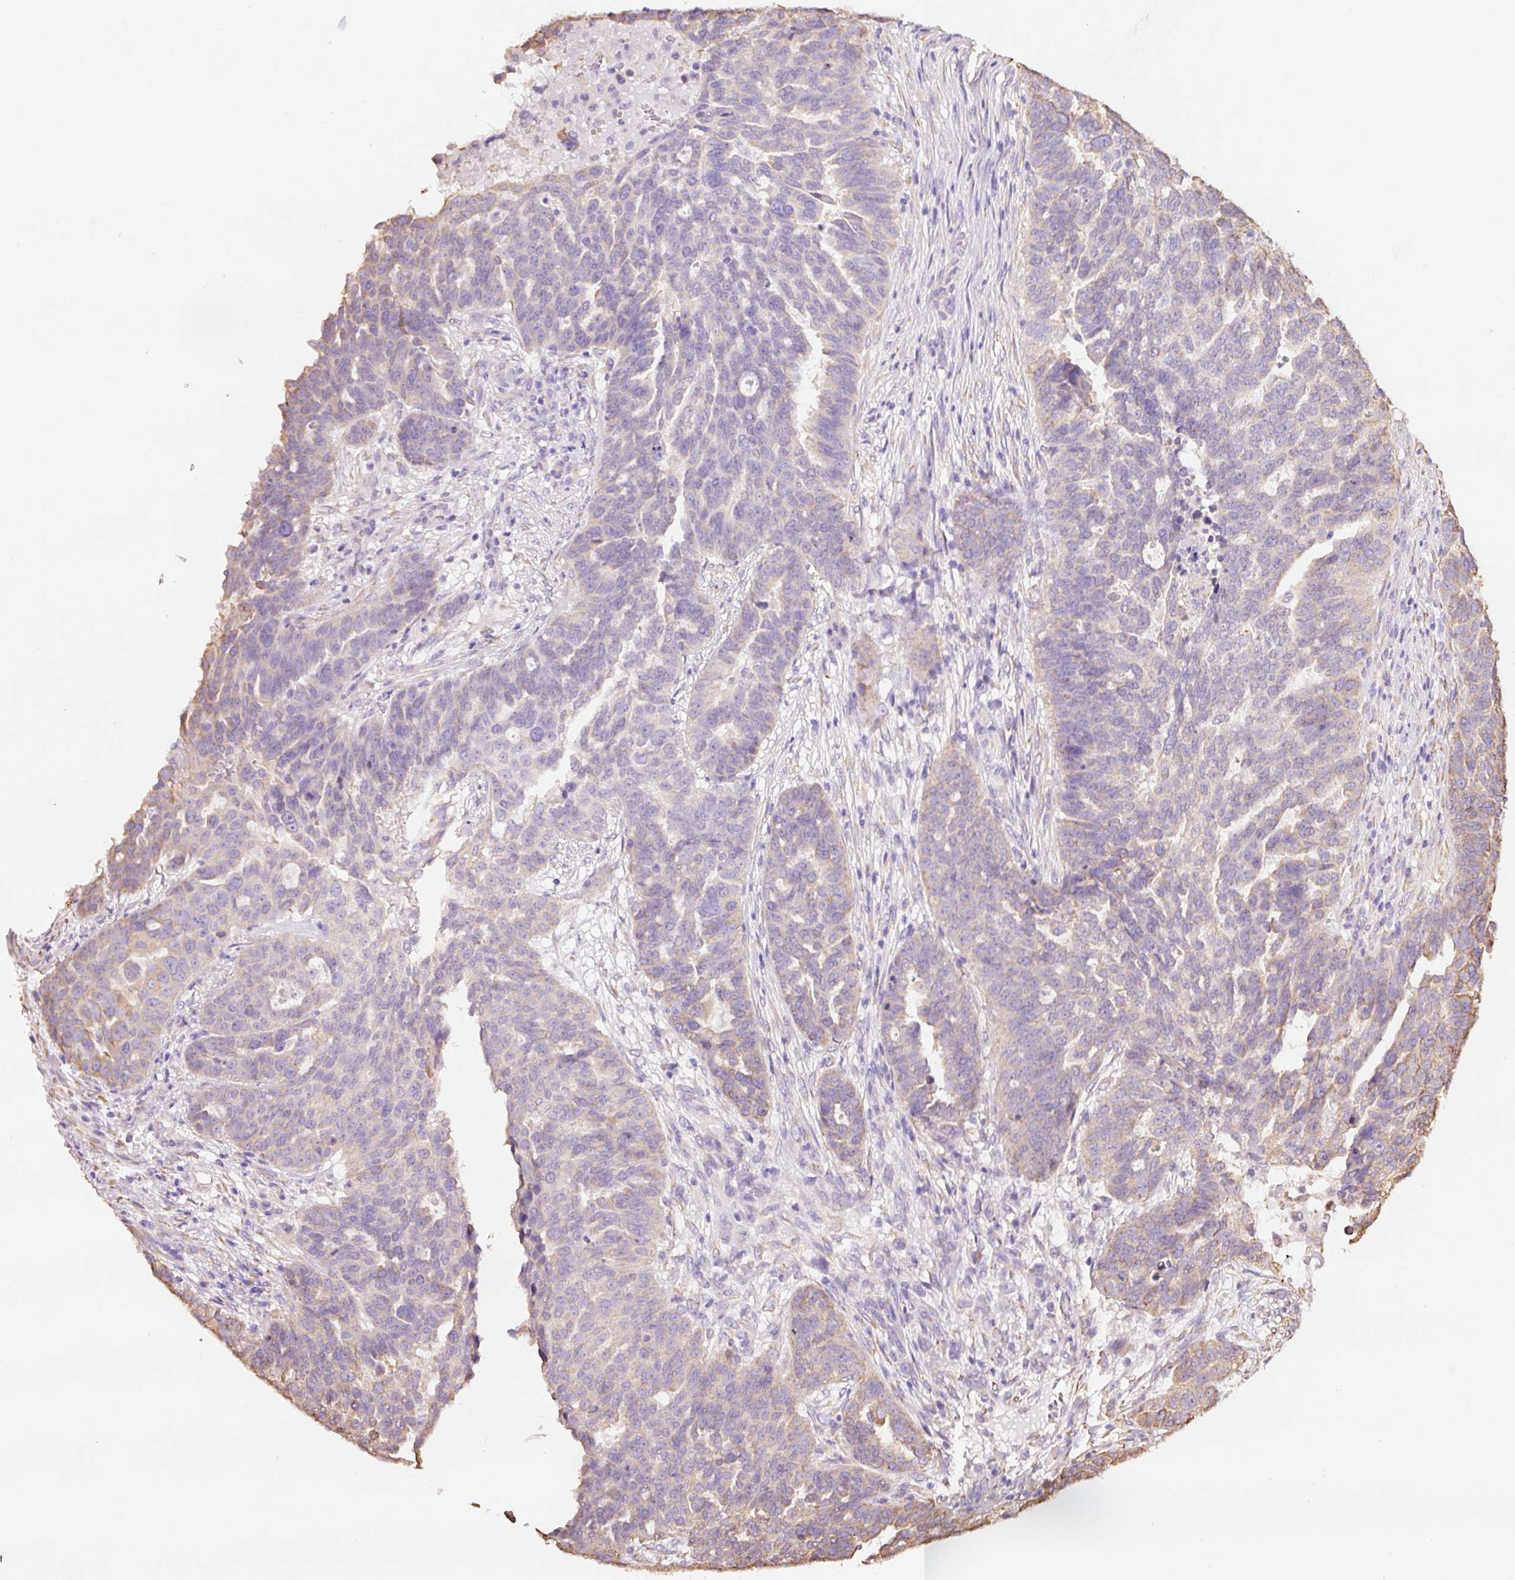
{"staining": {"intensity": "weak", "quantity": "<25%", "location": "cytoplasmic/membranous"}, "tissue": "ovarian cancer", "cell_type": "Tumor cells", "image_type": "cancer", "snomed": [{"axis": "morphology", "description": "Cystadenocarcinoma, serous, NOS"}, {"axis": "topography", "description": "Ovary"}], "caption": "This histopathology image is of ovarian cancer (serous cystadenocarcinoma) stained with immunohistochemistry (IHC) to label a protein in brown with the nuclei are counter-stained blue. There is no expression in tumor cells. Brightfield microscopy of immunohistochemistry stained with DAB (brown) and hematoxylin (blue), captured at high magnification.", "gene": "GCG", "patient": {"sex": "female", "age": 59}}